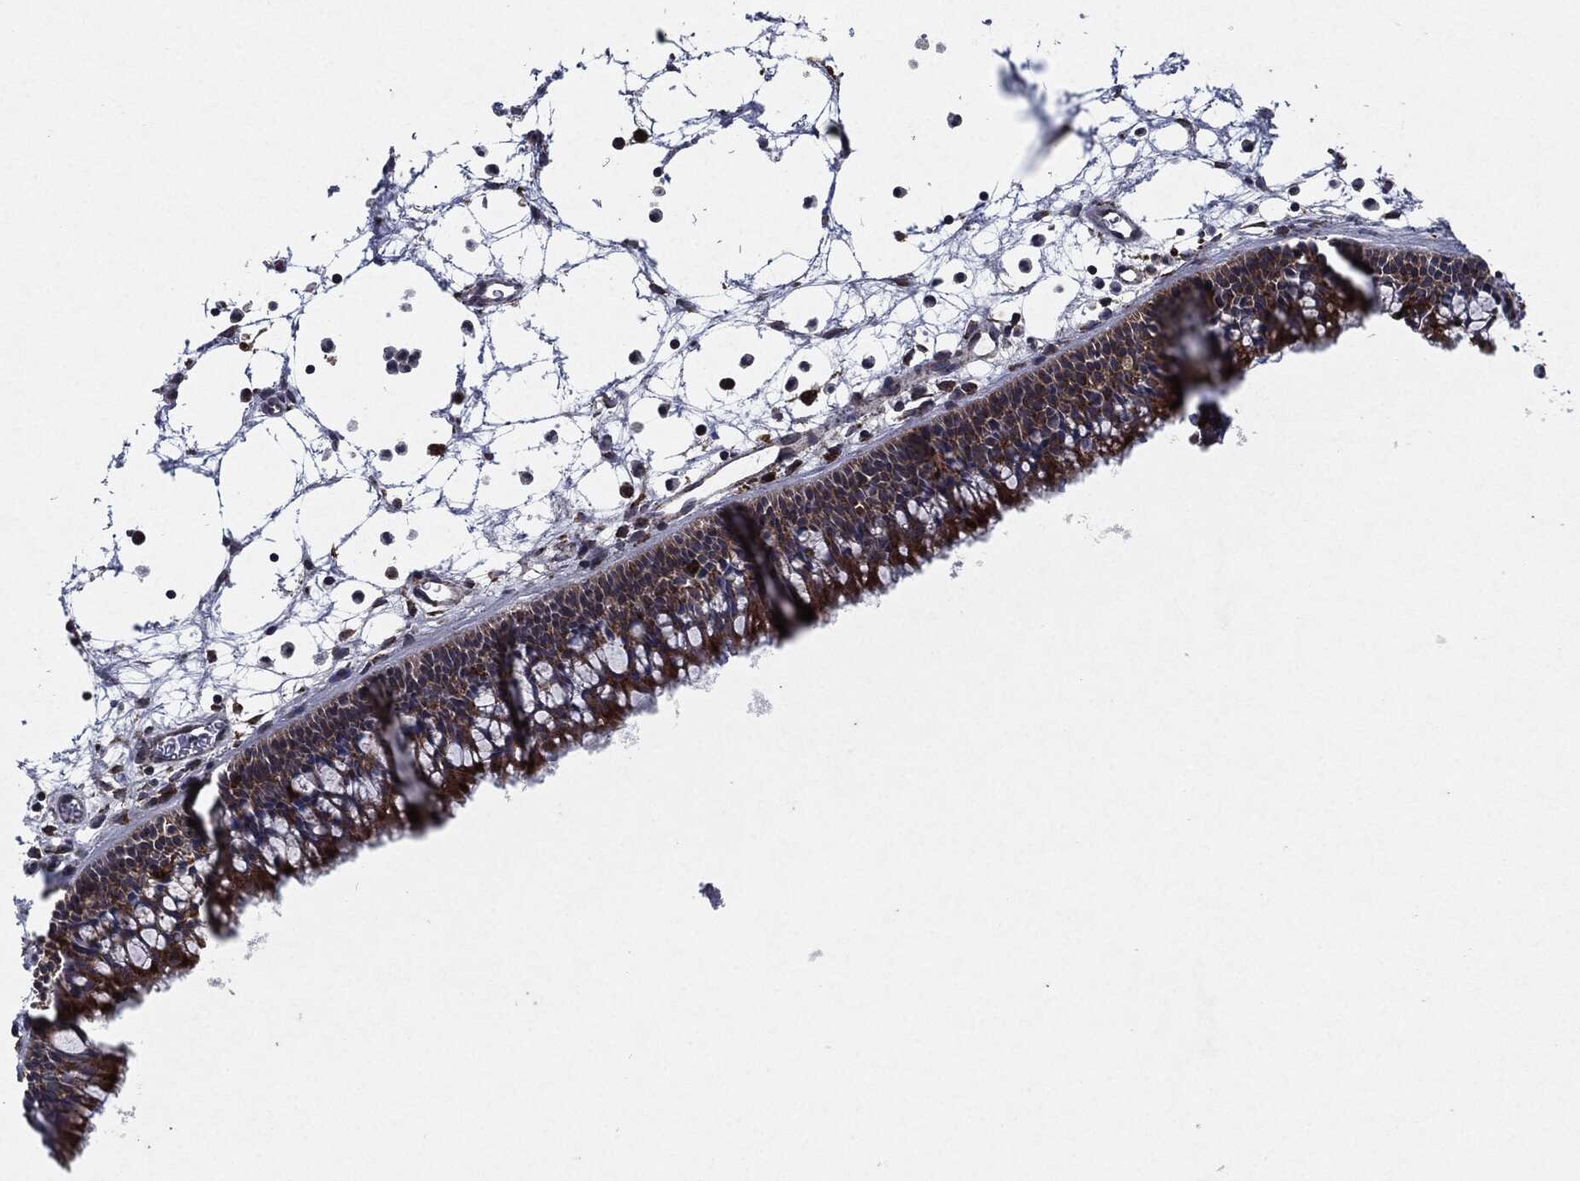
{"staining": {"intensity": "moderate", "quantity": ">75%", "location": "cytoplasmic/membranous"}, "tissue": "nasopharynx", "cell_type": "Respiratory epithelial cells", "image_type": "normal", "snomed": [{"axis": "morphology", "description": "Normal tissue, NOS"}, {"axis": "topography", "description": "Nasopharynx"}], "caption": "Immunohistochemistry (IHC) micrograph of normal nasopharynx: nasopharynx stained using IHC demonstrates medium levels of moderate protein expression localized specifically in the cytoplasmic/membranous of respiratory epithelial cells, appearing as a cytoplasmic/membranous brown color.", "gene": "SLC31A2", "patient": {"sex": "male", "age": 58}}